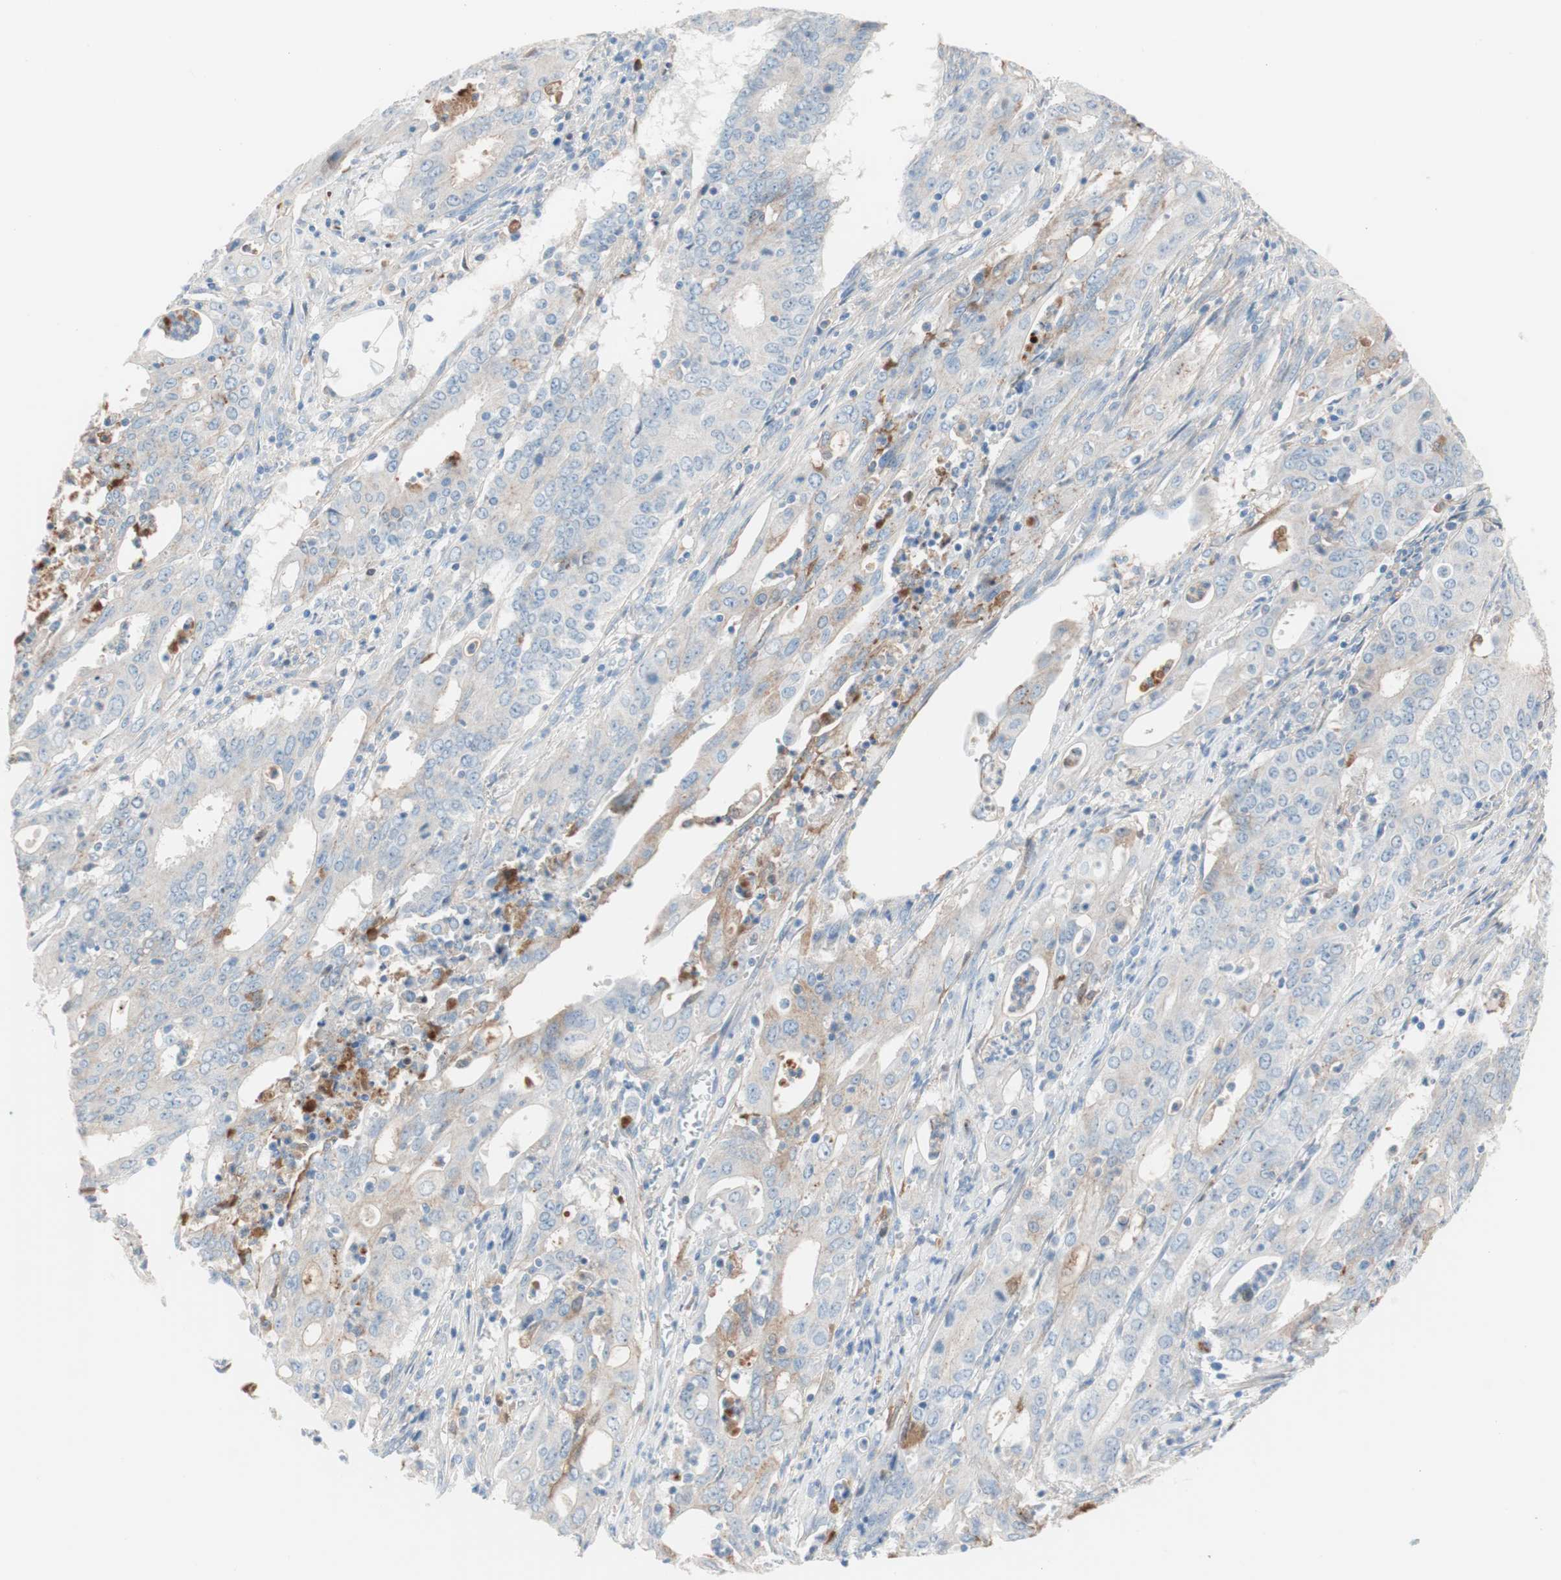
{"staining": {"intensity": "negative", "quantity": "none", "location": "none"}, "tissue": "cervical cancer", "cell_type": "Tumor cells", "image_type": "cancer", "snomed": [{"axis": "morphology", "description": "Adenocarcinoma, NOS"}, {"axis": "topography", "description": "Cervix"}], "caption": "IHC of cervical adenocarcinoma reveals no staining in tumor cells.", "gene": "RBP4", "patient": {"sex": "female", "age": 44}}